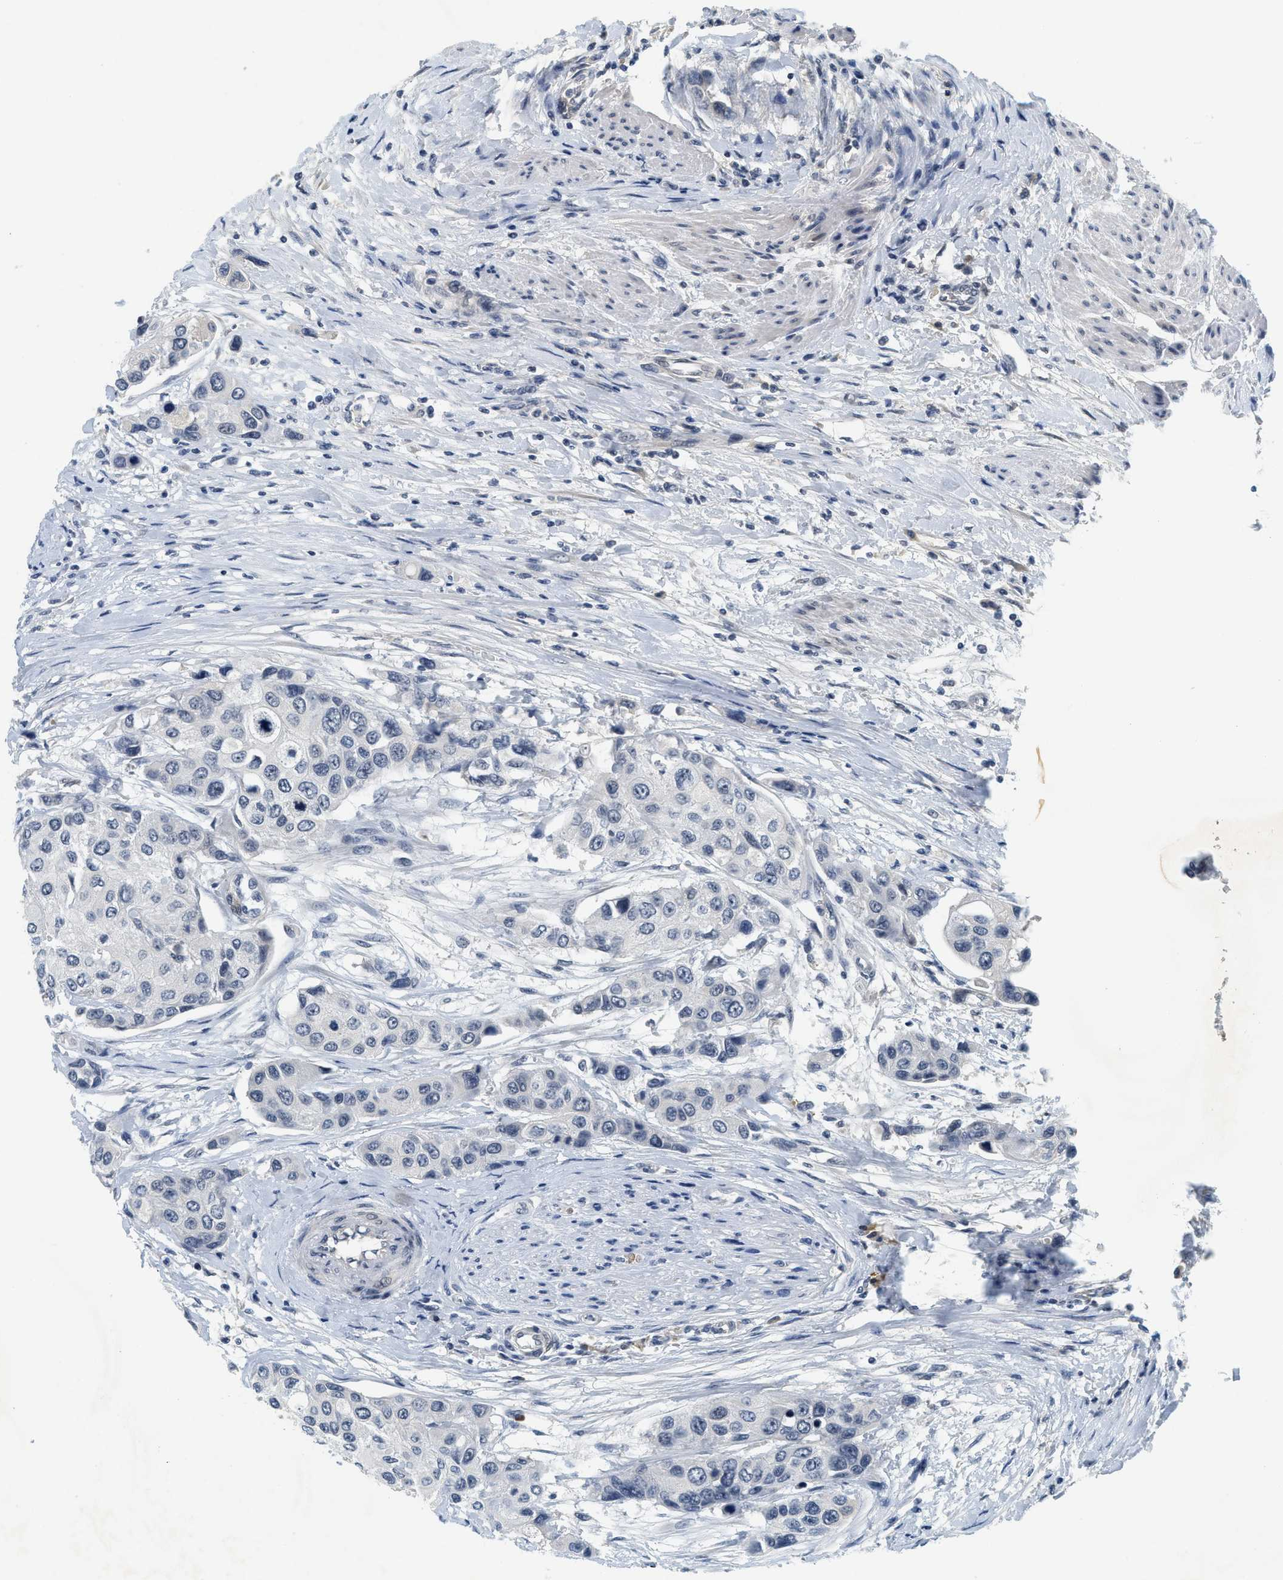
{"staining": {"intensity": "negative", "quantity": "none", "location": "none"}, "tissue": "urothelial cancer", "cell_type": "Tumor cells", "image_type": "cancer", "snomed": [{"axis": "morphology", "description": "Urothelial carcinoma, High grade"}, {"axis": "topography", "description": "Urinary bladder"}], "caption": "The micrograph exhibits no staining of tumor cells in urothelial carcinoma (high-grade).", "gene": "MZF1", "patient": {"sex": "female", "age": 56}}